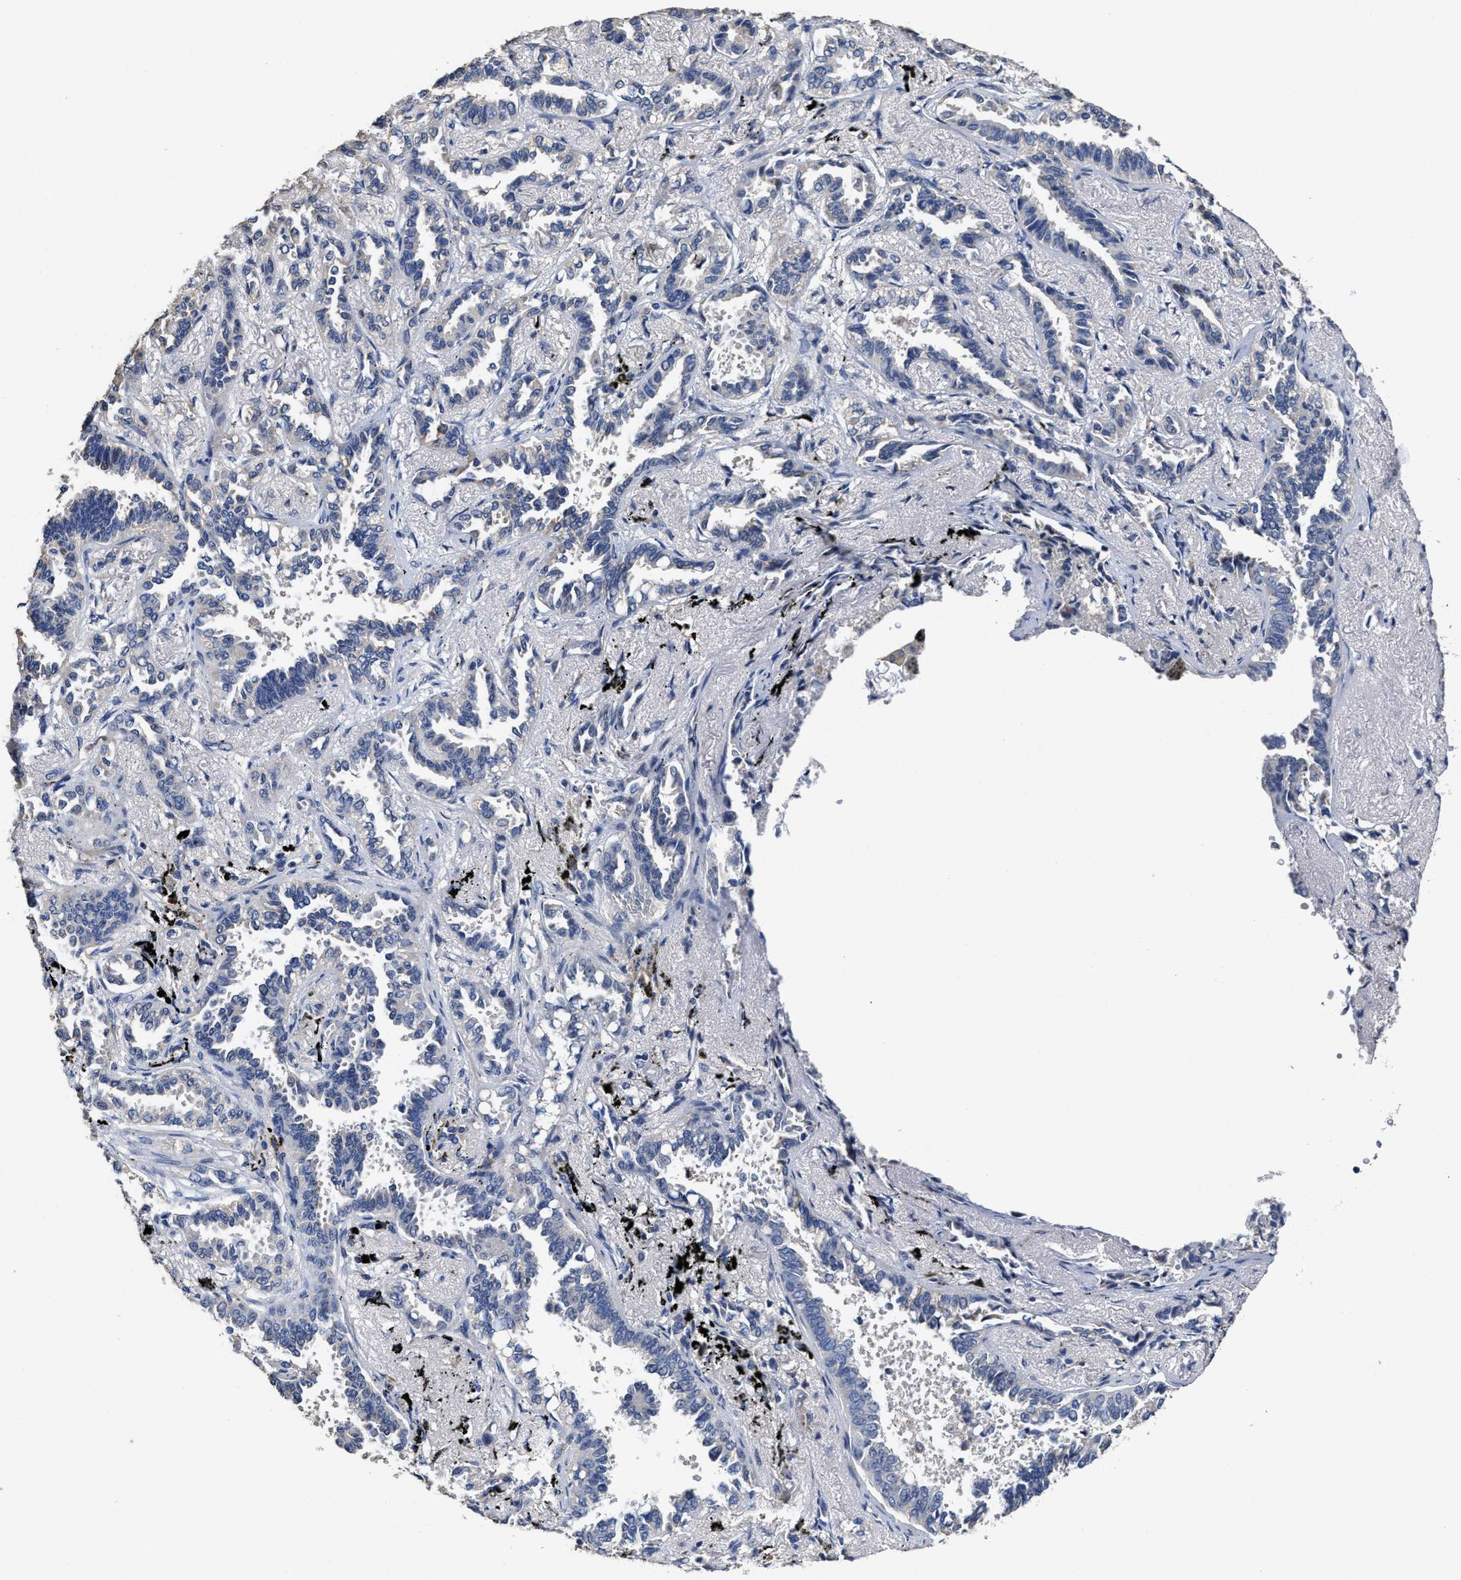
{"staining": {"intensity": "negative", "quantity": "none", "location": "none"}, "tissue": "lung cancer", "cell_type": "Tumor cells", "image_type": "cancer", "snomed": [{"axis": "morphology", "description": "Adenocarcinoma, NOS"}, {"axis": "topography", "description": "Lung"}], "caption": "Lung cancer was stained to show a protein in brown. There is no significant expression in tumor cells. The staining was performed using DAB to visualize the protein expression in brown, while the nuclei were stained in blue with hematoxylin (Magnification: 20x).", "gene": "ZFAT", "patient": {"sex": "male", "age": 59}}